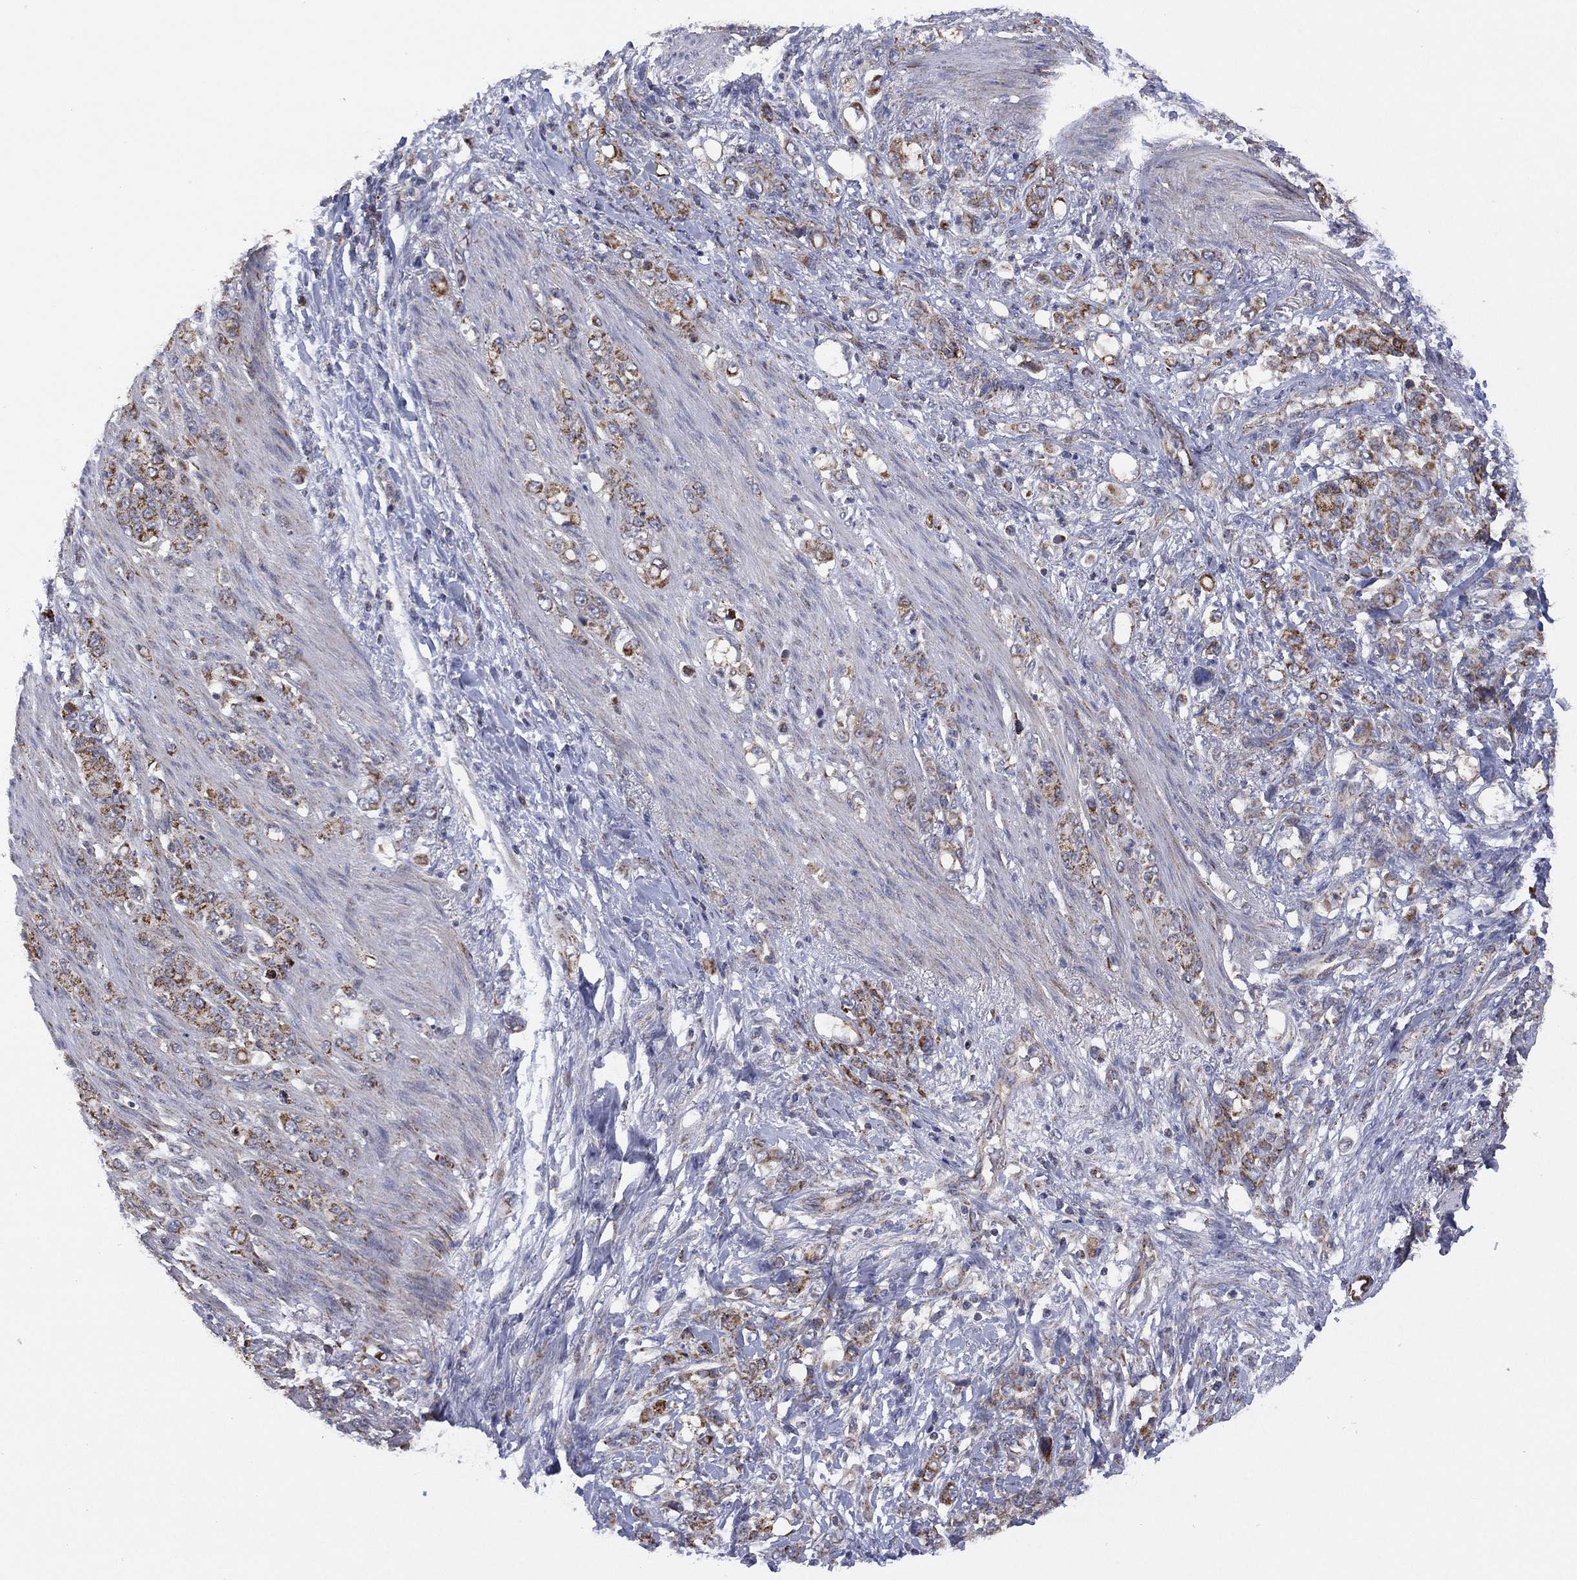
{"staining": {"intensity": "moderate", "quantity": ">75%", "location": "cytoplasmic/membranous"}, "tissue": "stomach cancer", "cell_type": "Tumor cells", "image_type": "cancer", "snomed": [{"axis": "morphology", "description": "Adenocarcinoma, NOS"}, {"axis": "topography", "description": "Stomach"}], "caption": "The histopathology image reveals a brown stain indicating the presence of a protein in the cytoplasmic/membranous of tumor cells in stomach adenocarcinoma.", "gene": "PPP2R5A", "patient": {"sex": "female", "age": 79}}